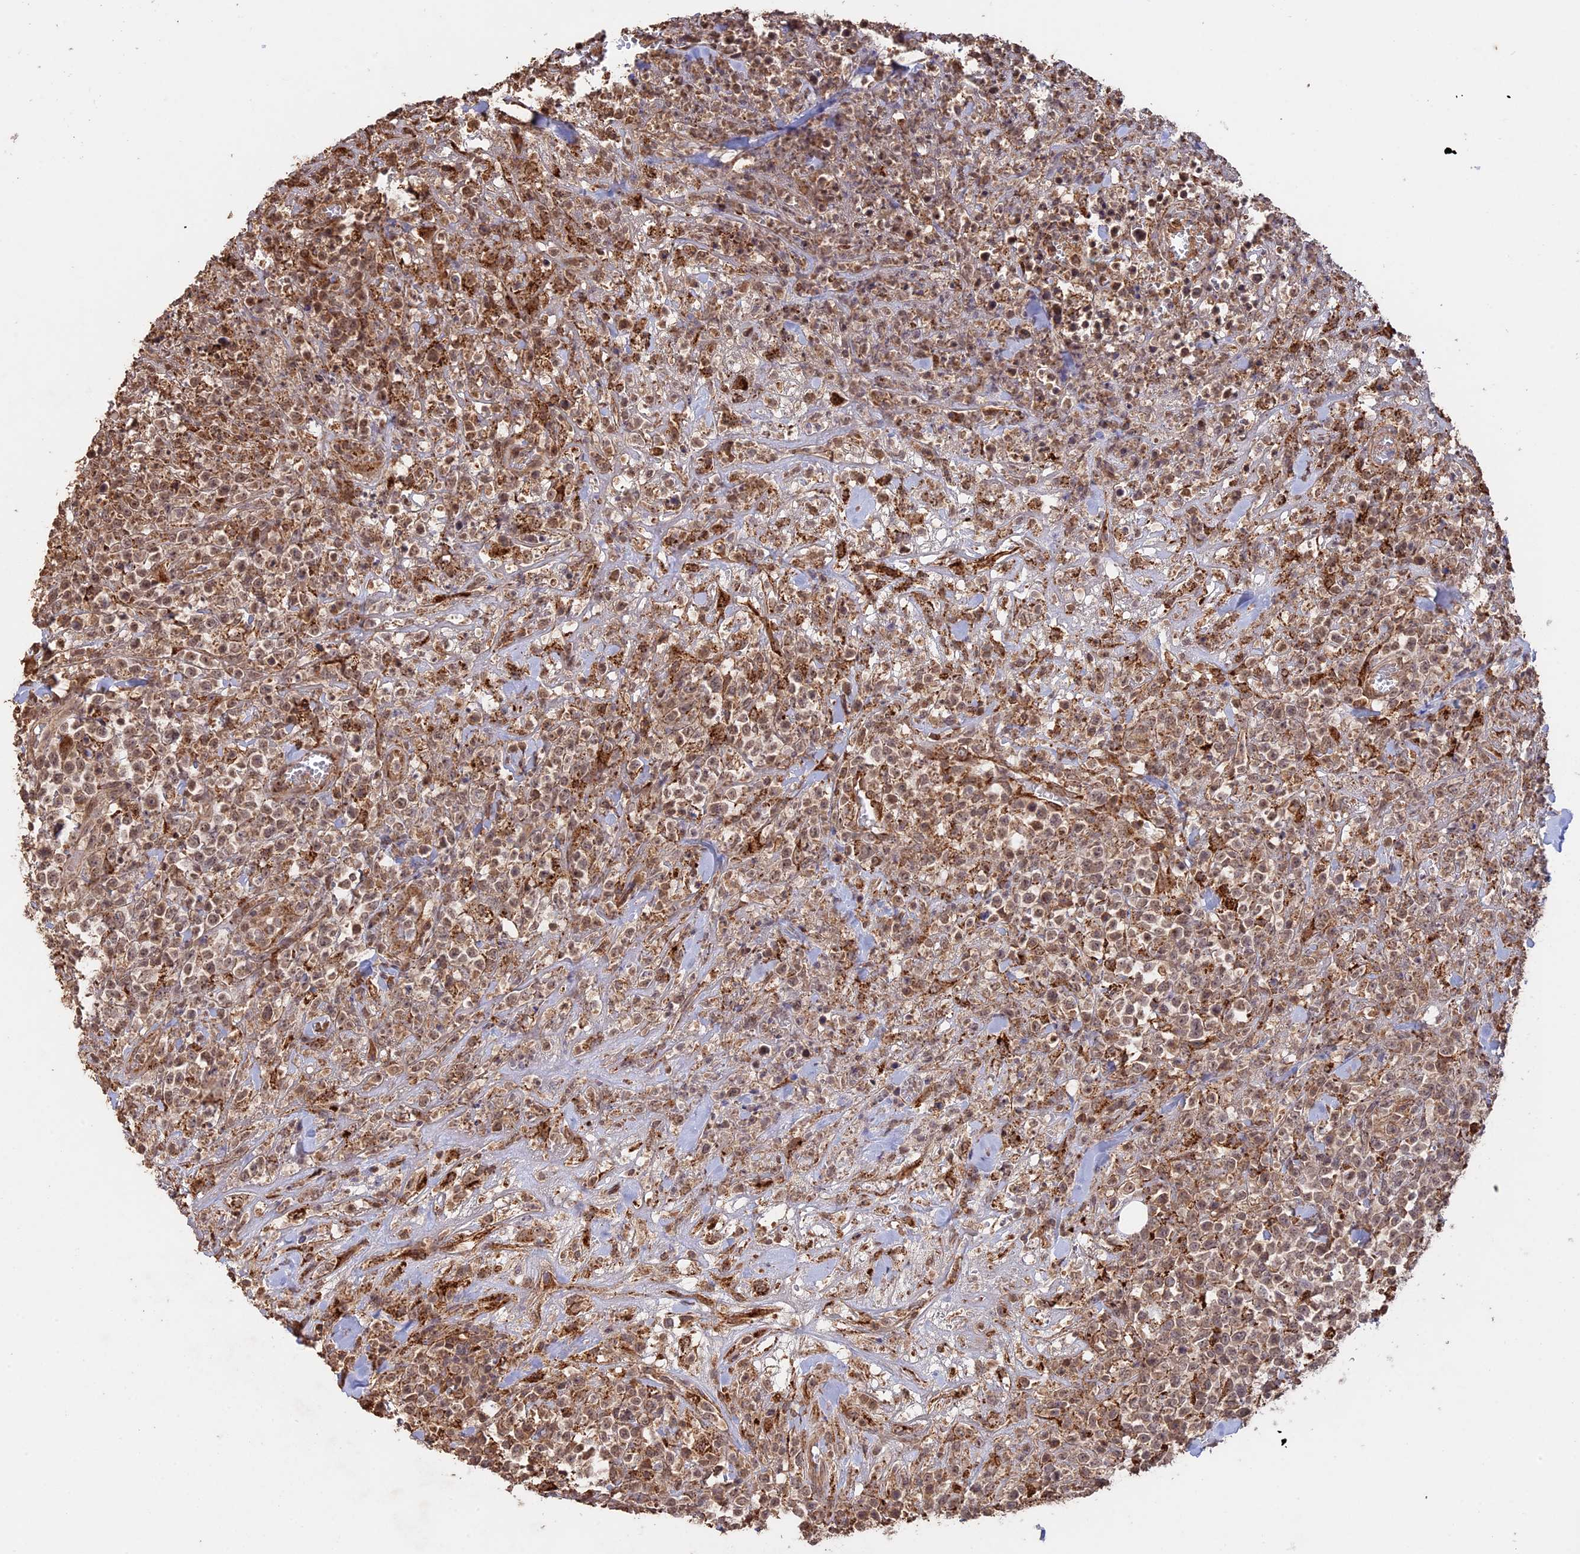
{"staining": {"intensity": "weak", "quantity": ">75%", "location": "cytoplasmic/membranous"}, "tissue": "lymphoma", "cell_type": "Tumor cells", "image_type": "cancer", "snomed": [{"axis": "morphology", "description": "Malignant lymphoma, non-Hodgkin's type, High grade"}, {"axis": "topography", "description": "Colon"}], "caption": "A low amount of weak cytoplasmic/membranous staining is appreciated in approximately >75% of tumor cells in high-grade malignant lymphoma, non-Hodgkin's type tissue.", "gene": "FAM210B", "patient": {"sex": "female", "age": 53}}